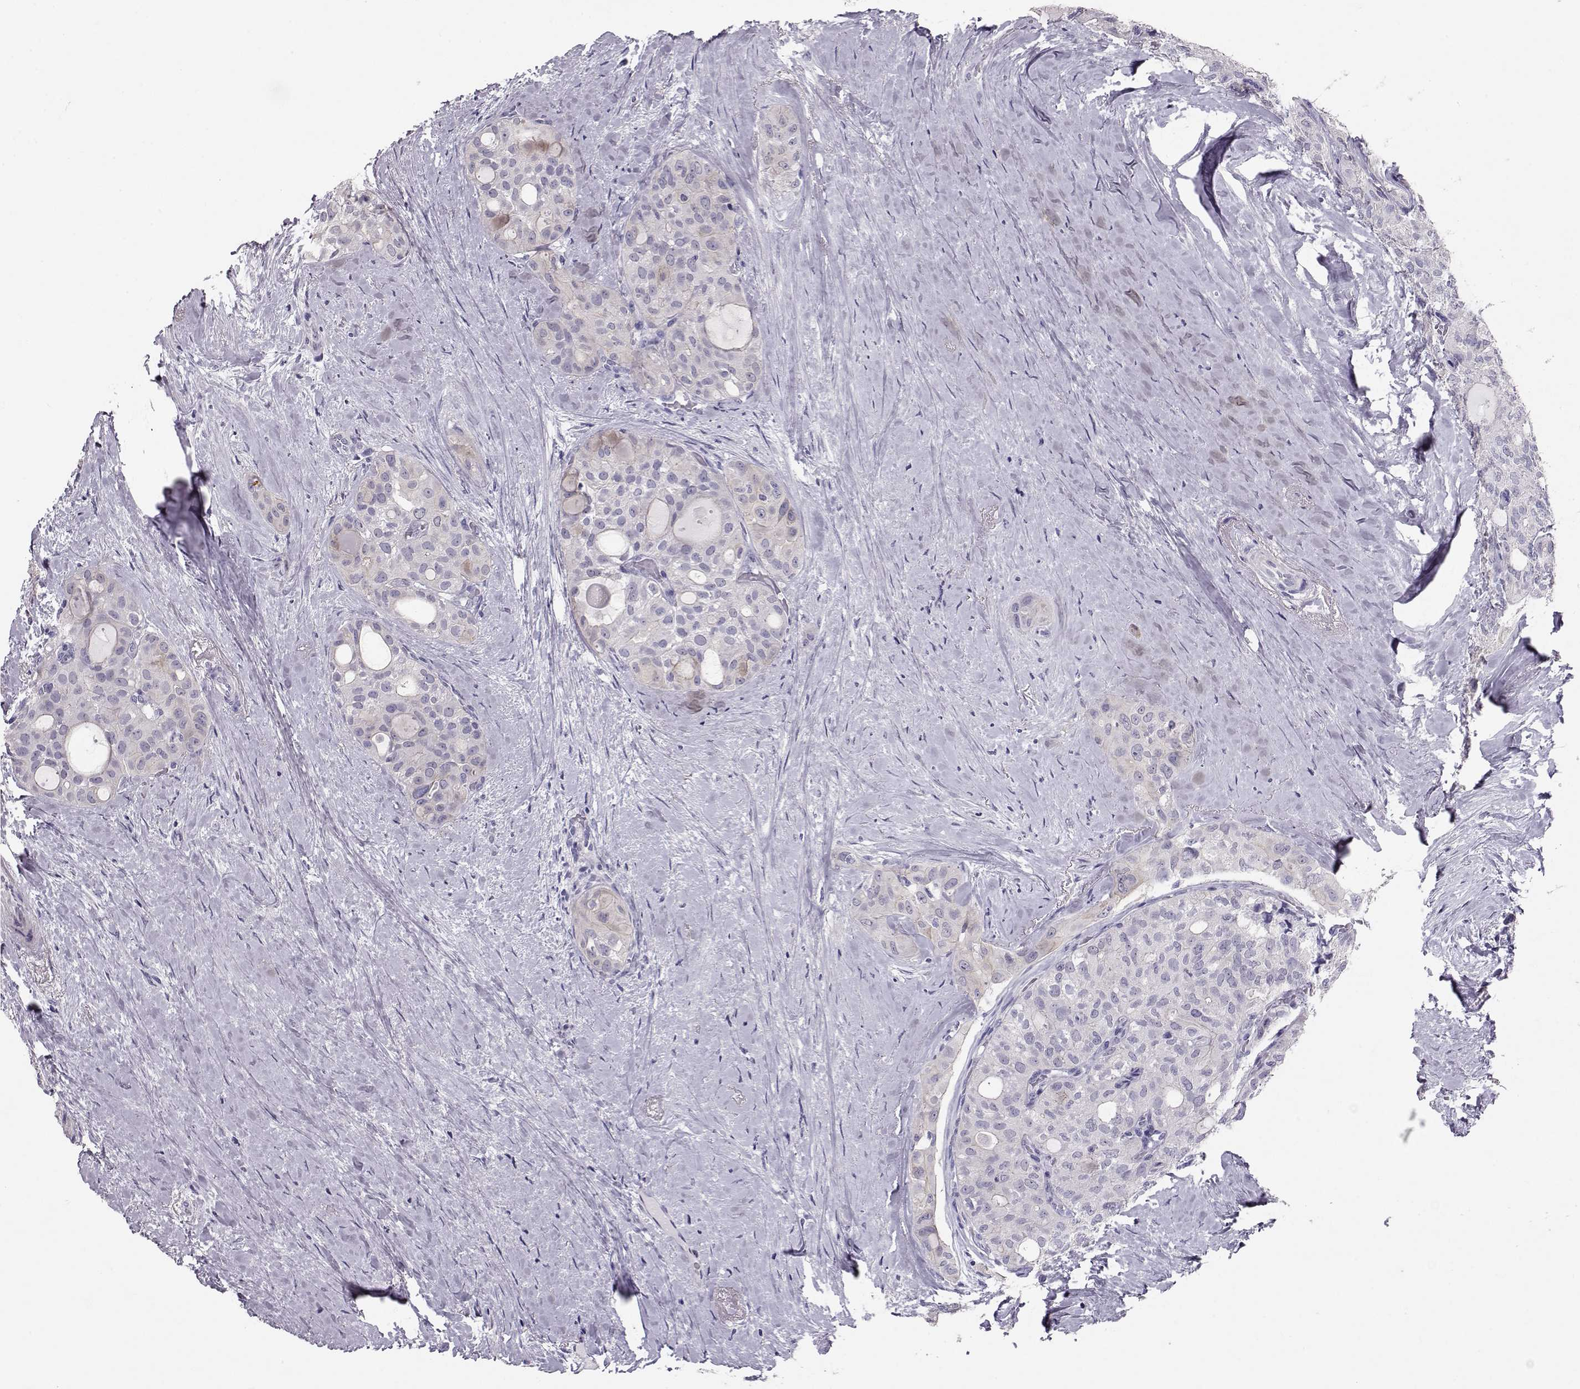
{"staining": {"intensity": "negative", "quantity": "none", "location": "none"}, "tissue": "thyroid cancer", "cell_type": "Tumor cells", "image_type": "cancer", "snomed": [{"axis": "morphology", "description": "Follicular adenoma carcinoma, NOS"}, {"axis": "topography", "description": "Thyroid gland"}], "caption": "Immunohistochemistry of human thyroid cancer (follicular adenoma carcinoma) shows no staining in tumor cells.", "gene": "RD3", "patient": {"sex": "male", "age": 75}}